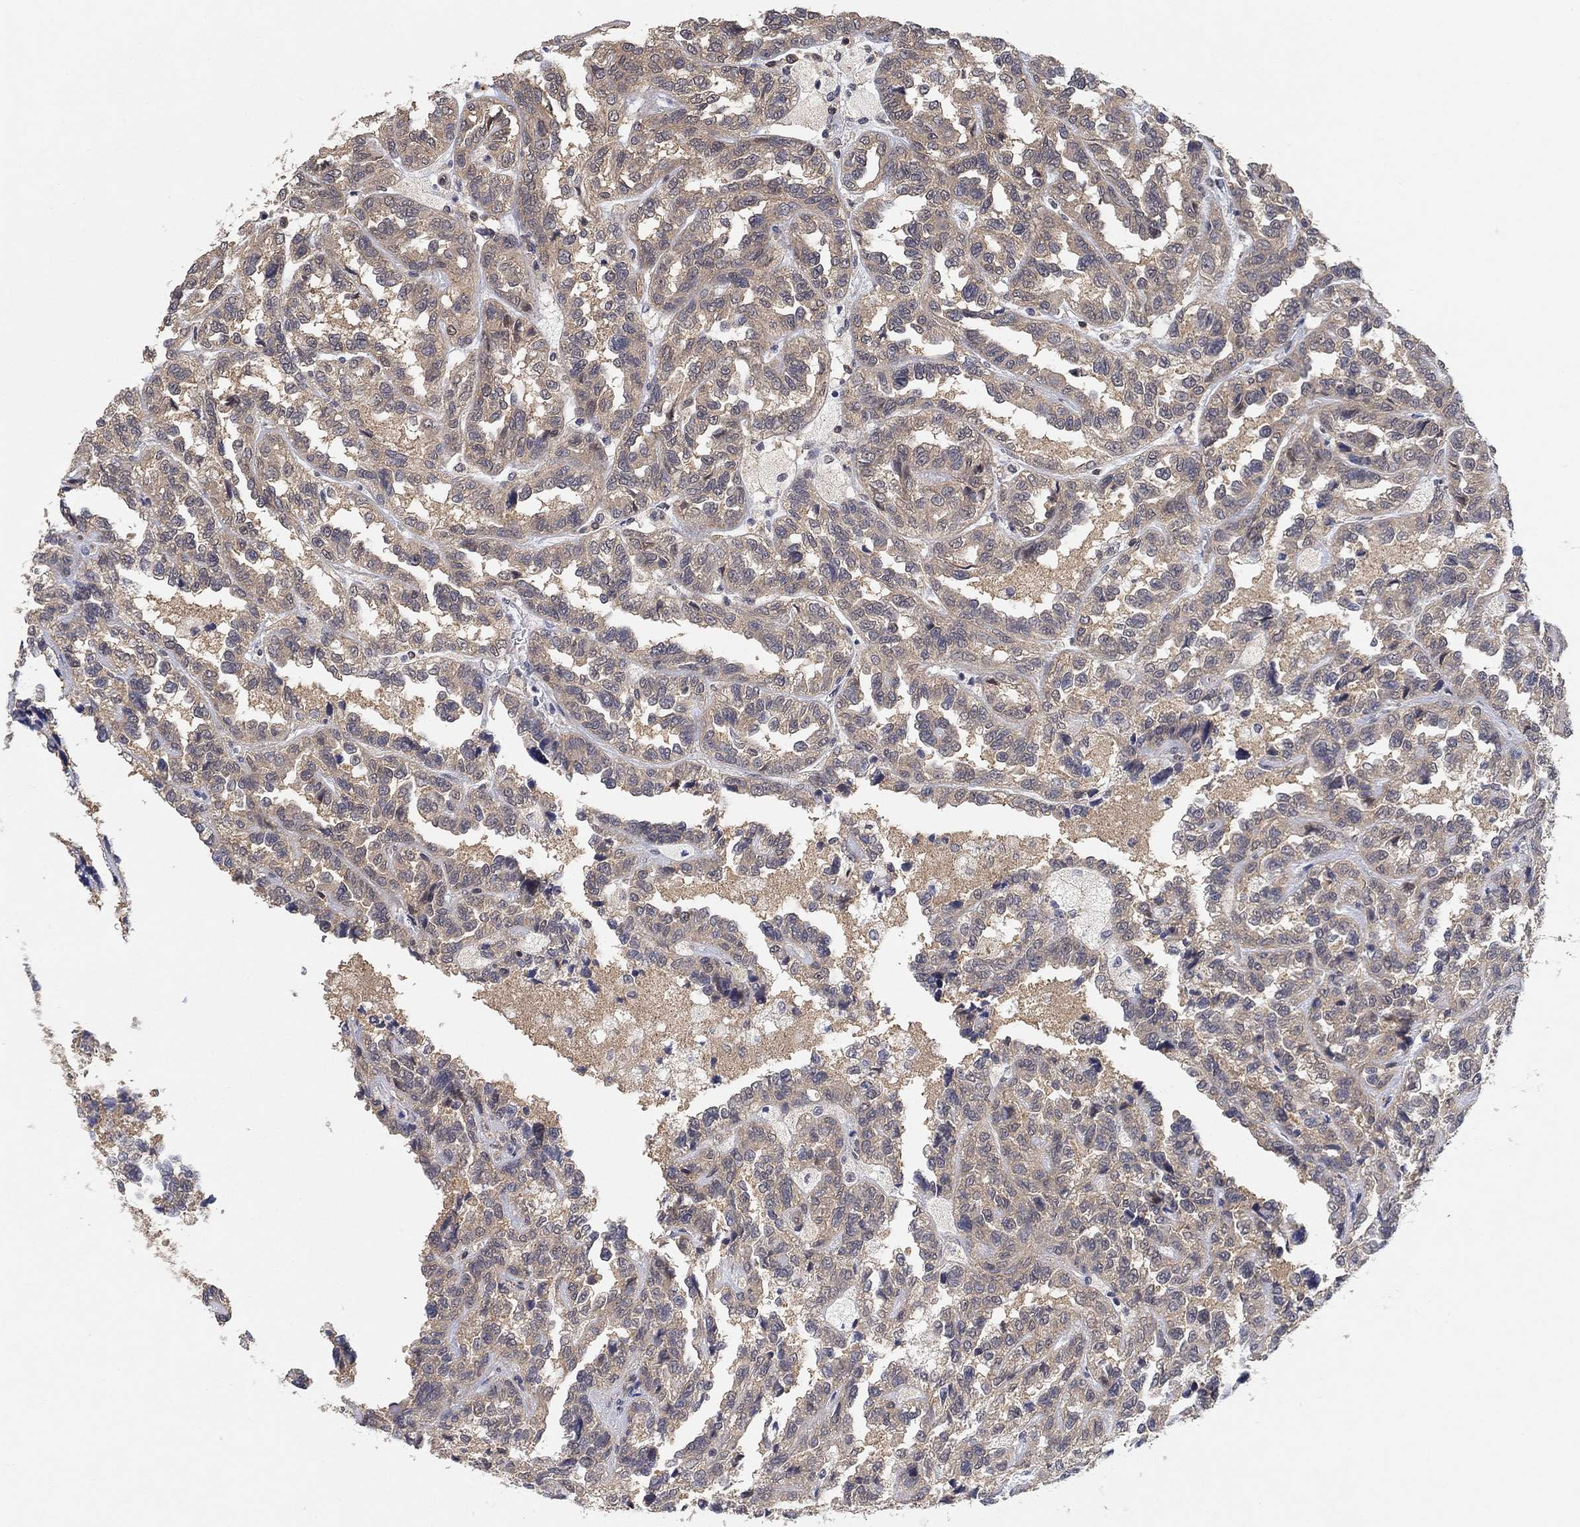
{"staining": {"intensity": "negative", "quantity": "none", "location": "none"}, "tissue": "renal cancer", "cell_type": "Tumor cells", "image_type": "cancer", "snomed": [{"axis": "morphology", "description": "Adenocarcinoma, NOS"}, {"axis": "topography", "description": "Kidney"}], "caption": "Human renal cancer (adenocarcinoma) stained for a protein using immunohistochemistry shows no expression in tumor cells.", "gene": "CCDC43", "patient": {"sex": "male", "age": 79}}